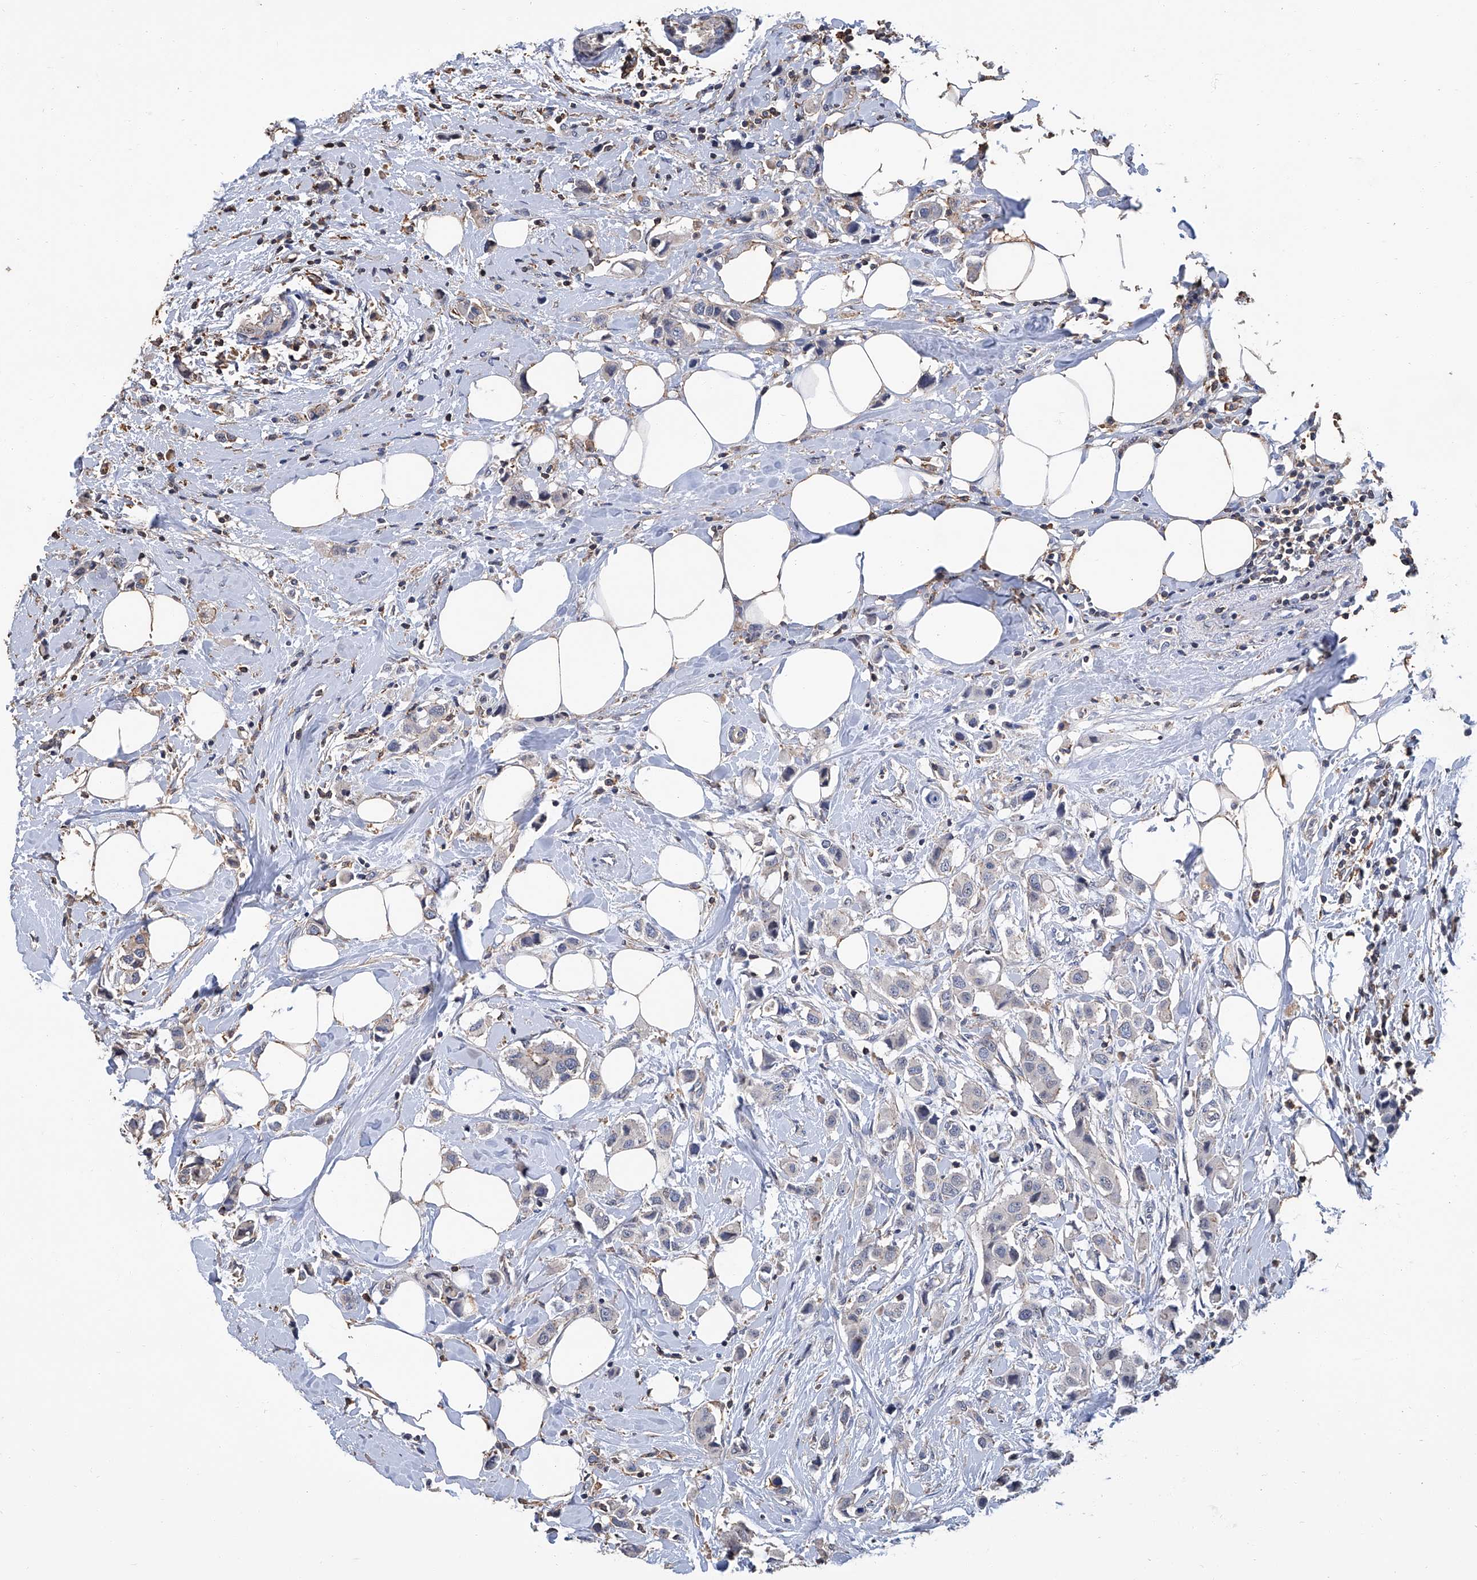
{"staining": {"intensity": "negative", "quantity": "none", "location": "none"}, "tissue": "breast cancer", "cell_type": "Tumor cells", "image_type": "cancer", "snomed": [{"axis": "morphology", "description": "Normal tissue, NOS"}, {"axis": "morphology", "description": "Duct carcinoma"}, {"axis": "topography", "description": "Breast"}], "caption": "IHC micrograph of neoplastic tissue: breast infiltrating ductal carcinoma stained with DAB exhibits no significant protein staining in tumor cells.", "gene": "GPT", "patient": {"sex": "female", "age": 50}}